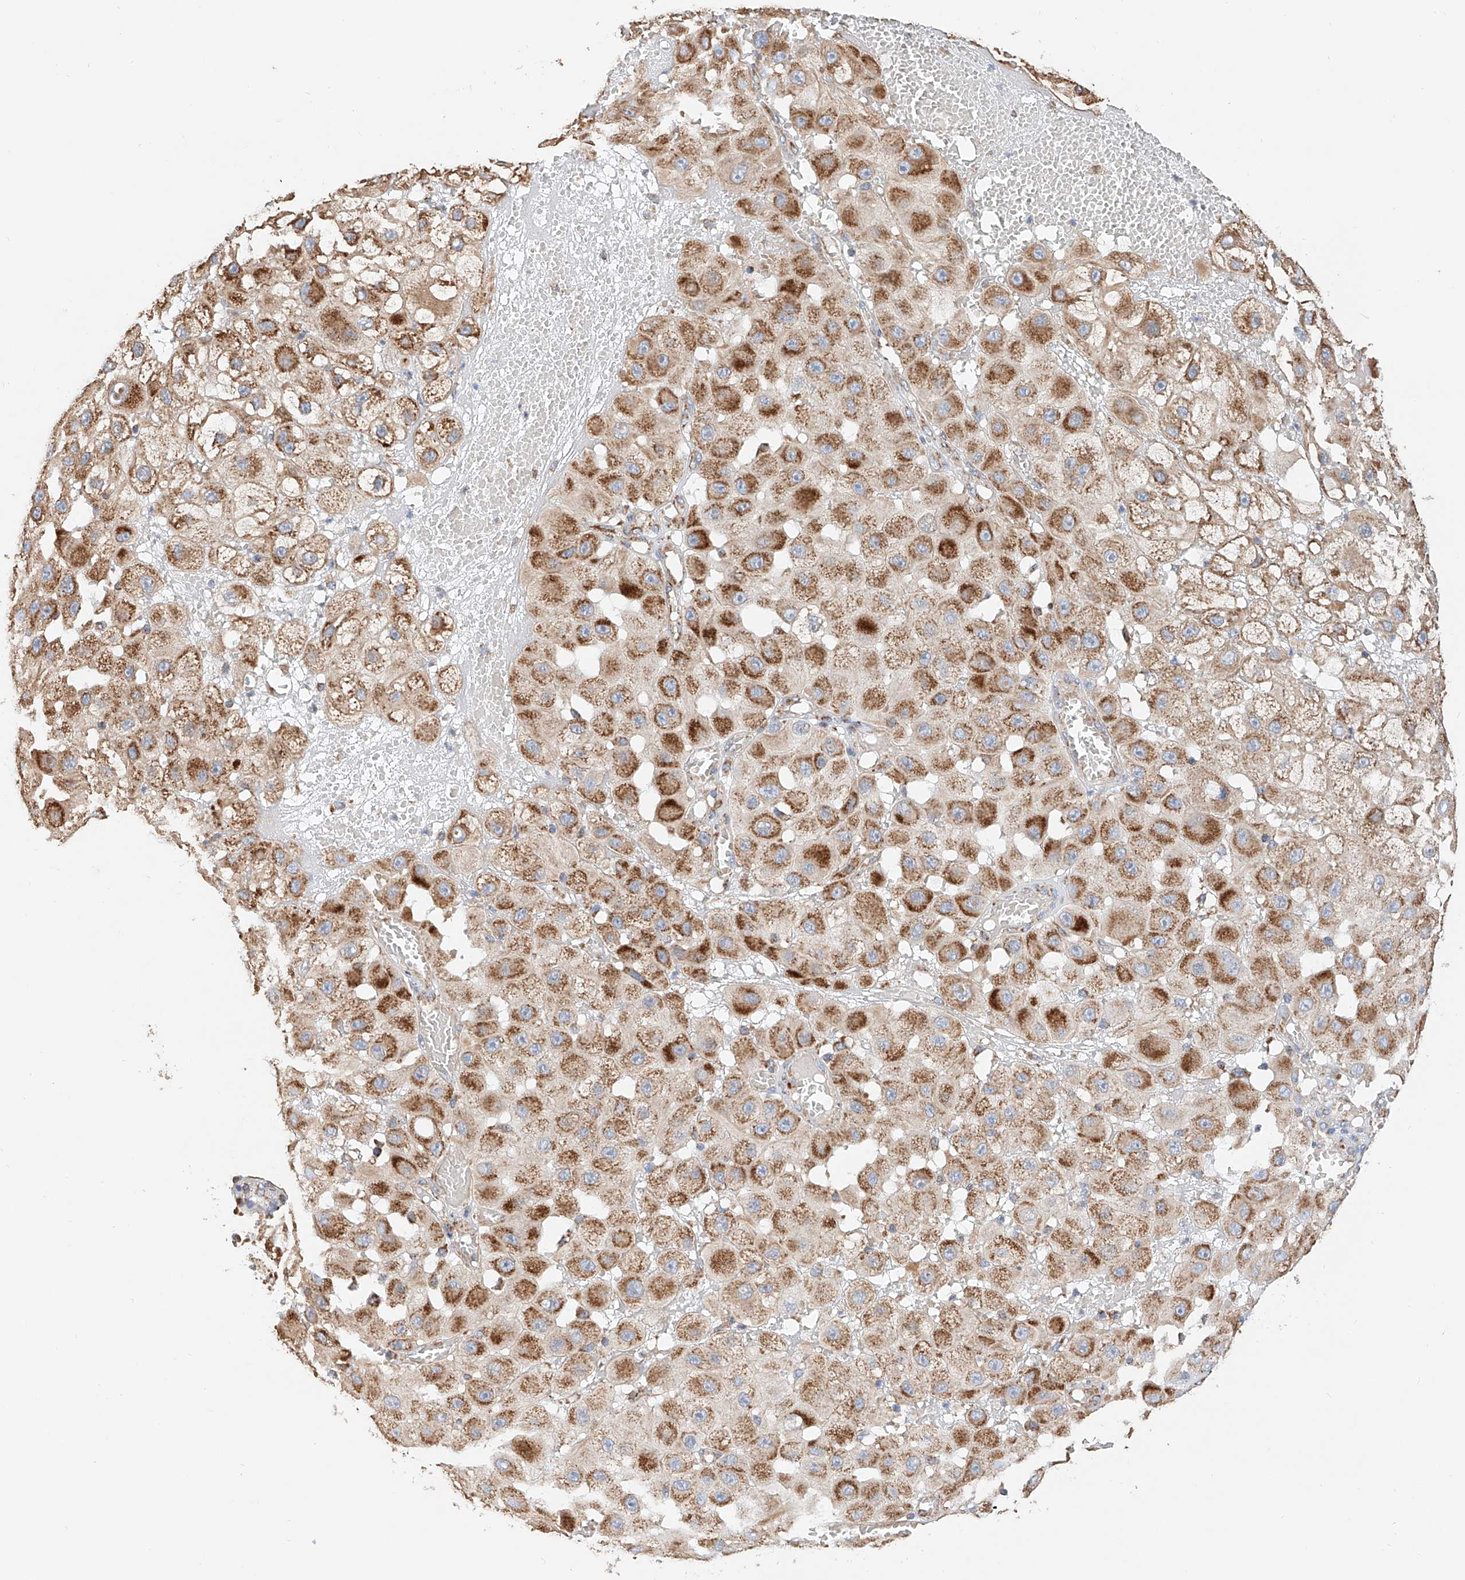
{"staining": {"intensity": "moderate", "quantity": ">75%", "location": "cytoplasmic/membranous"}, "tissue": "melanoma", "cell_type": "Tumor cells", "image_type": "cancer", "snomed": [{"axis": "morphology", "description": "Malignant melanoma, NOS"}, {"axis": "topography", "description": "Skin"}], "caption": "Protein staining of melanoma tissue demonstrates moderate cytoplasmic/membranous expression in about >75% of tumor cells. (Stains: DAB (3,3'-diaminobenzidine) in brown, nuclei in blue, Microscopy: brightfield microscopy at high magnification).", "gene": "NDUFV3", "patient": {"sex": "female", "age": 81}}